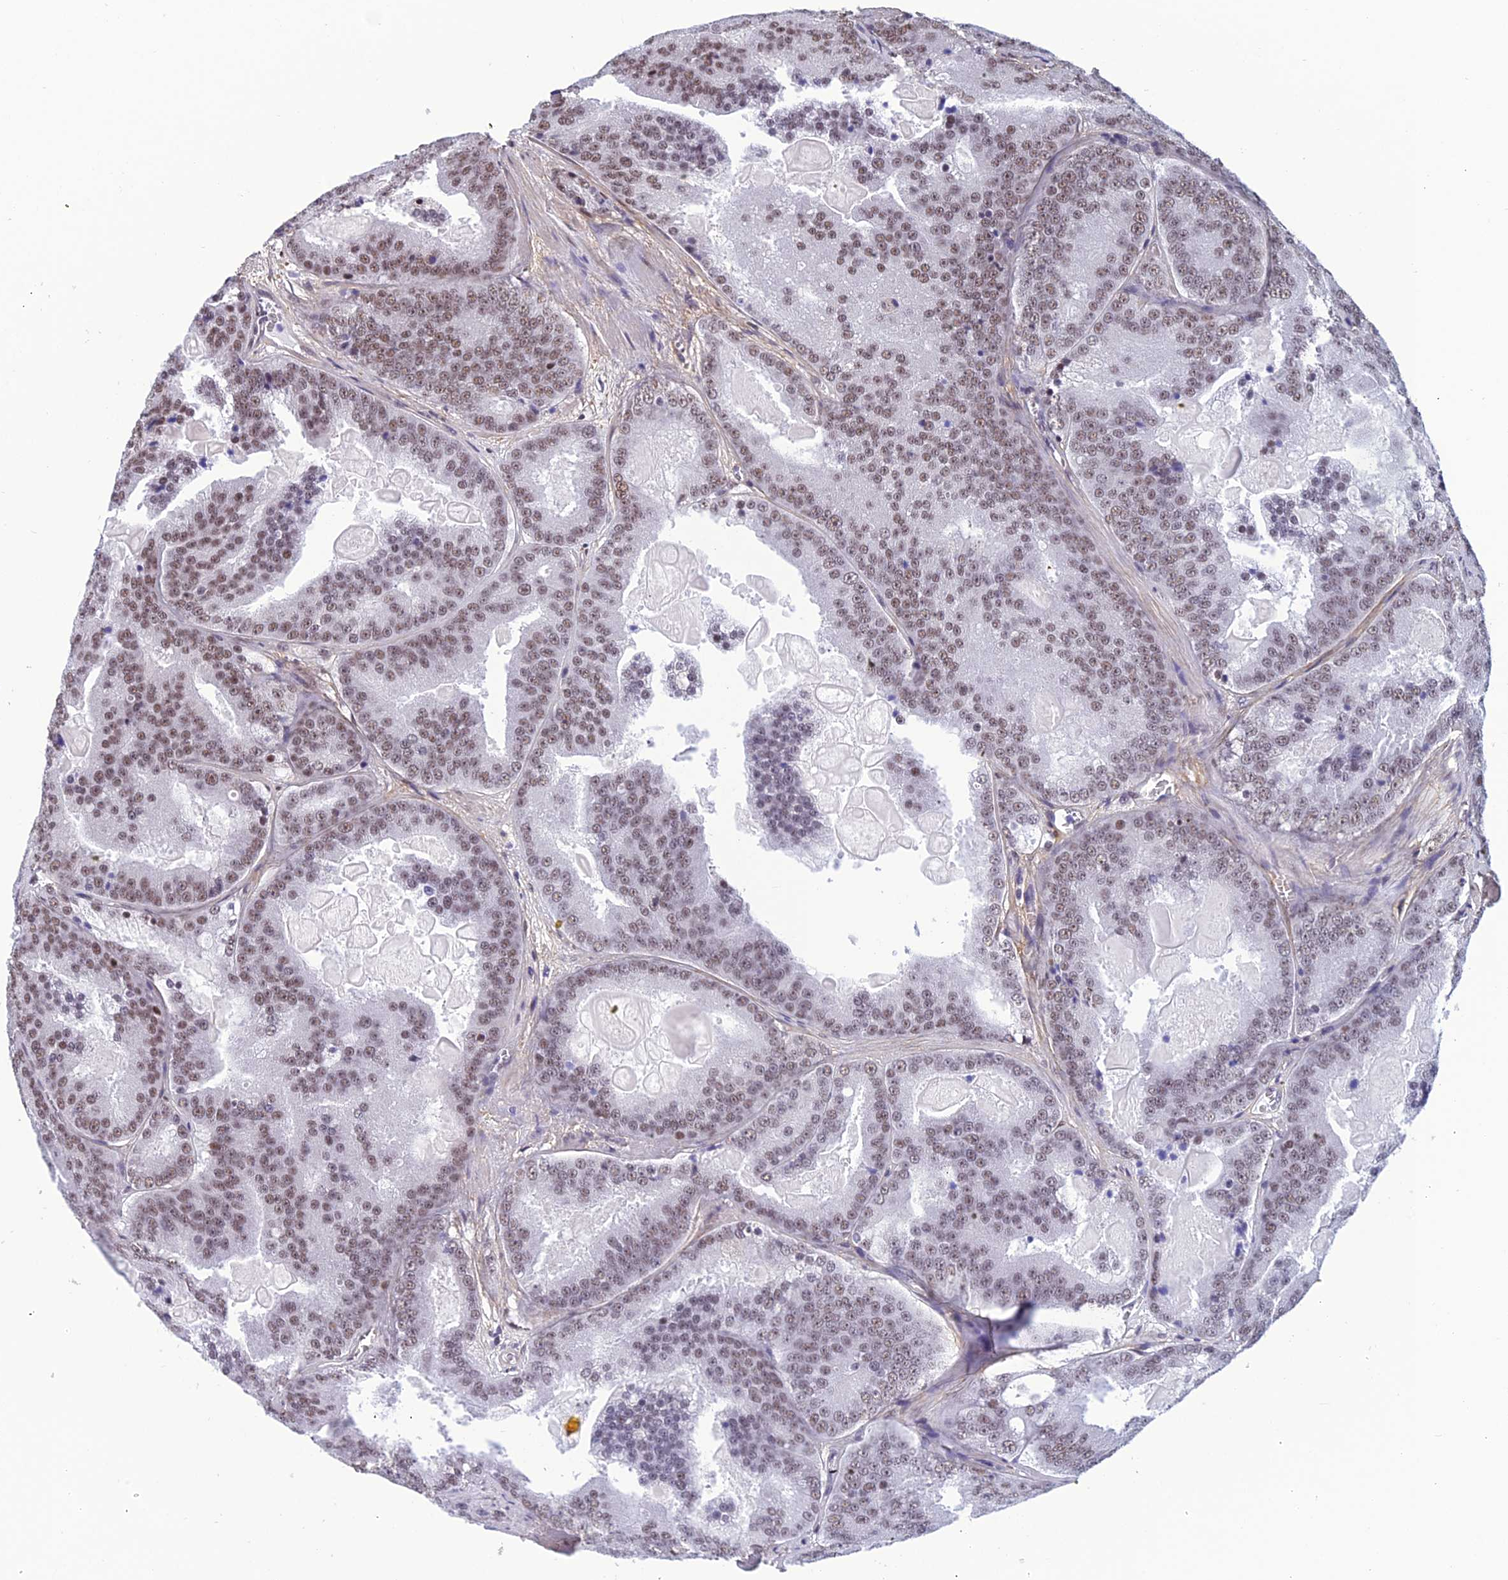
{"staining": {"intensity": "moderate", "quantity": ">75%", "location": "nuclear"}, "tissue": "prostate cancer", "cell_type": "Tumor cells", "image_type": "cancer", "snomed": [{"axis": "morphology", "description": "Adenocarcinoma, High grade"}, {"axis": "topography", "description": "Prostate"}], "caption": "IHC (DAB) staining of high-grade adenocarcinoma (prostate) reveals moderate nuclear protein positivity in about >75% of tumor cells. The protein of interest is stained brown, and the nuclei are stained in blue (DAB (3,3'-diaminobenzidine) IHC with brightfield microscopy, high magnification).", "gene": "RSRC1", "patient": {"sex": "male", "age": 61}}